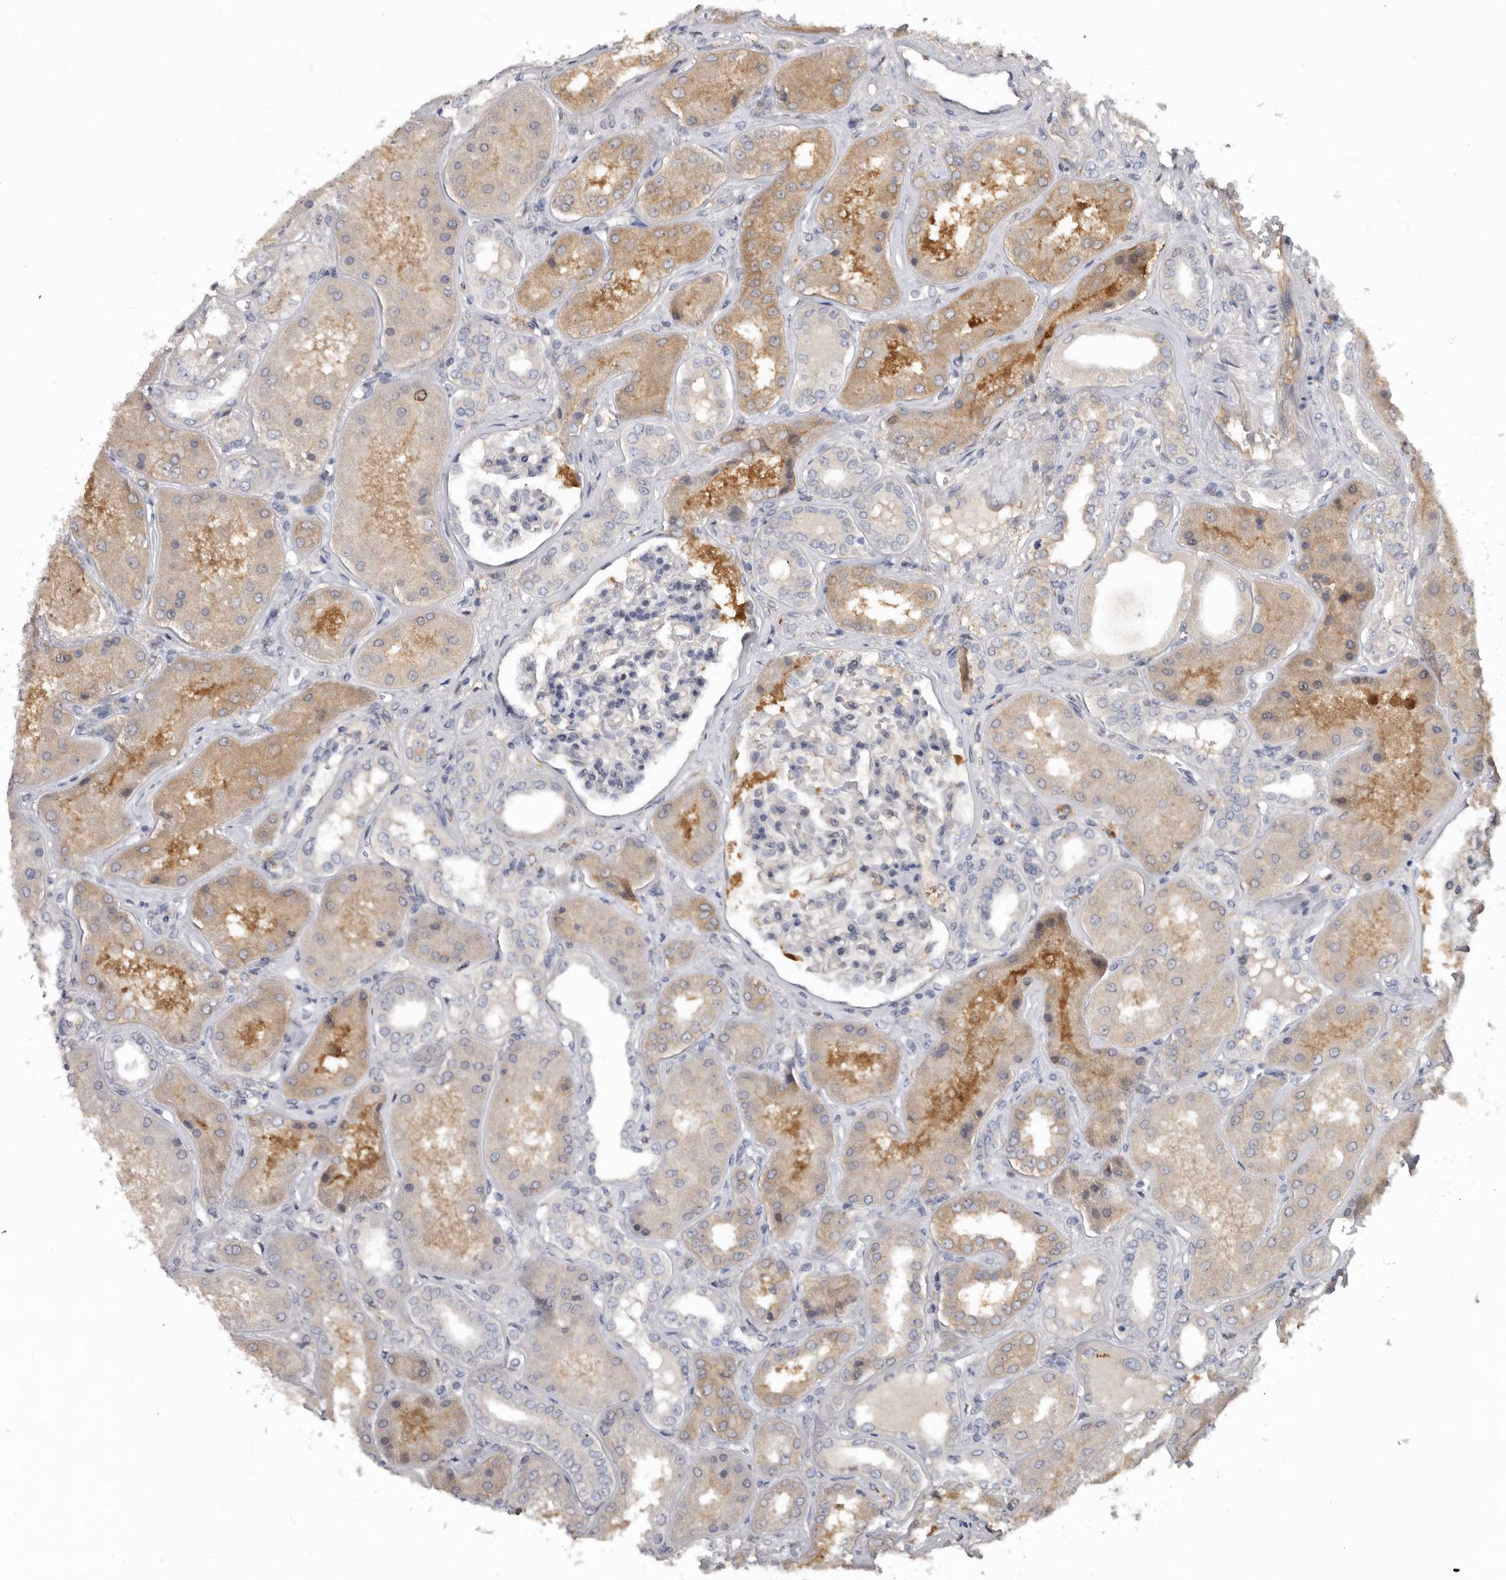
{"staining": {"intensity": "negative", "quantity": "none", "location": "none"}, "tissue": "kidney", "cell_type": "Cells in glomeruli", "image_type": "normal", "snomed": [{"axis": "morphology", "description": "Normal tissue, NOS"}, {"axis": "topography", "description": "Kidney"}], "caption": "This image is of unremarkable kidney stained with immunohistochemistry (IHC) to label a protein in brown with the nuclei are counter-stained blue. There is no positivity in cells in glomeruli.", "gene": "CDCA8", "patient": {"sex": "female", "age": 56}}